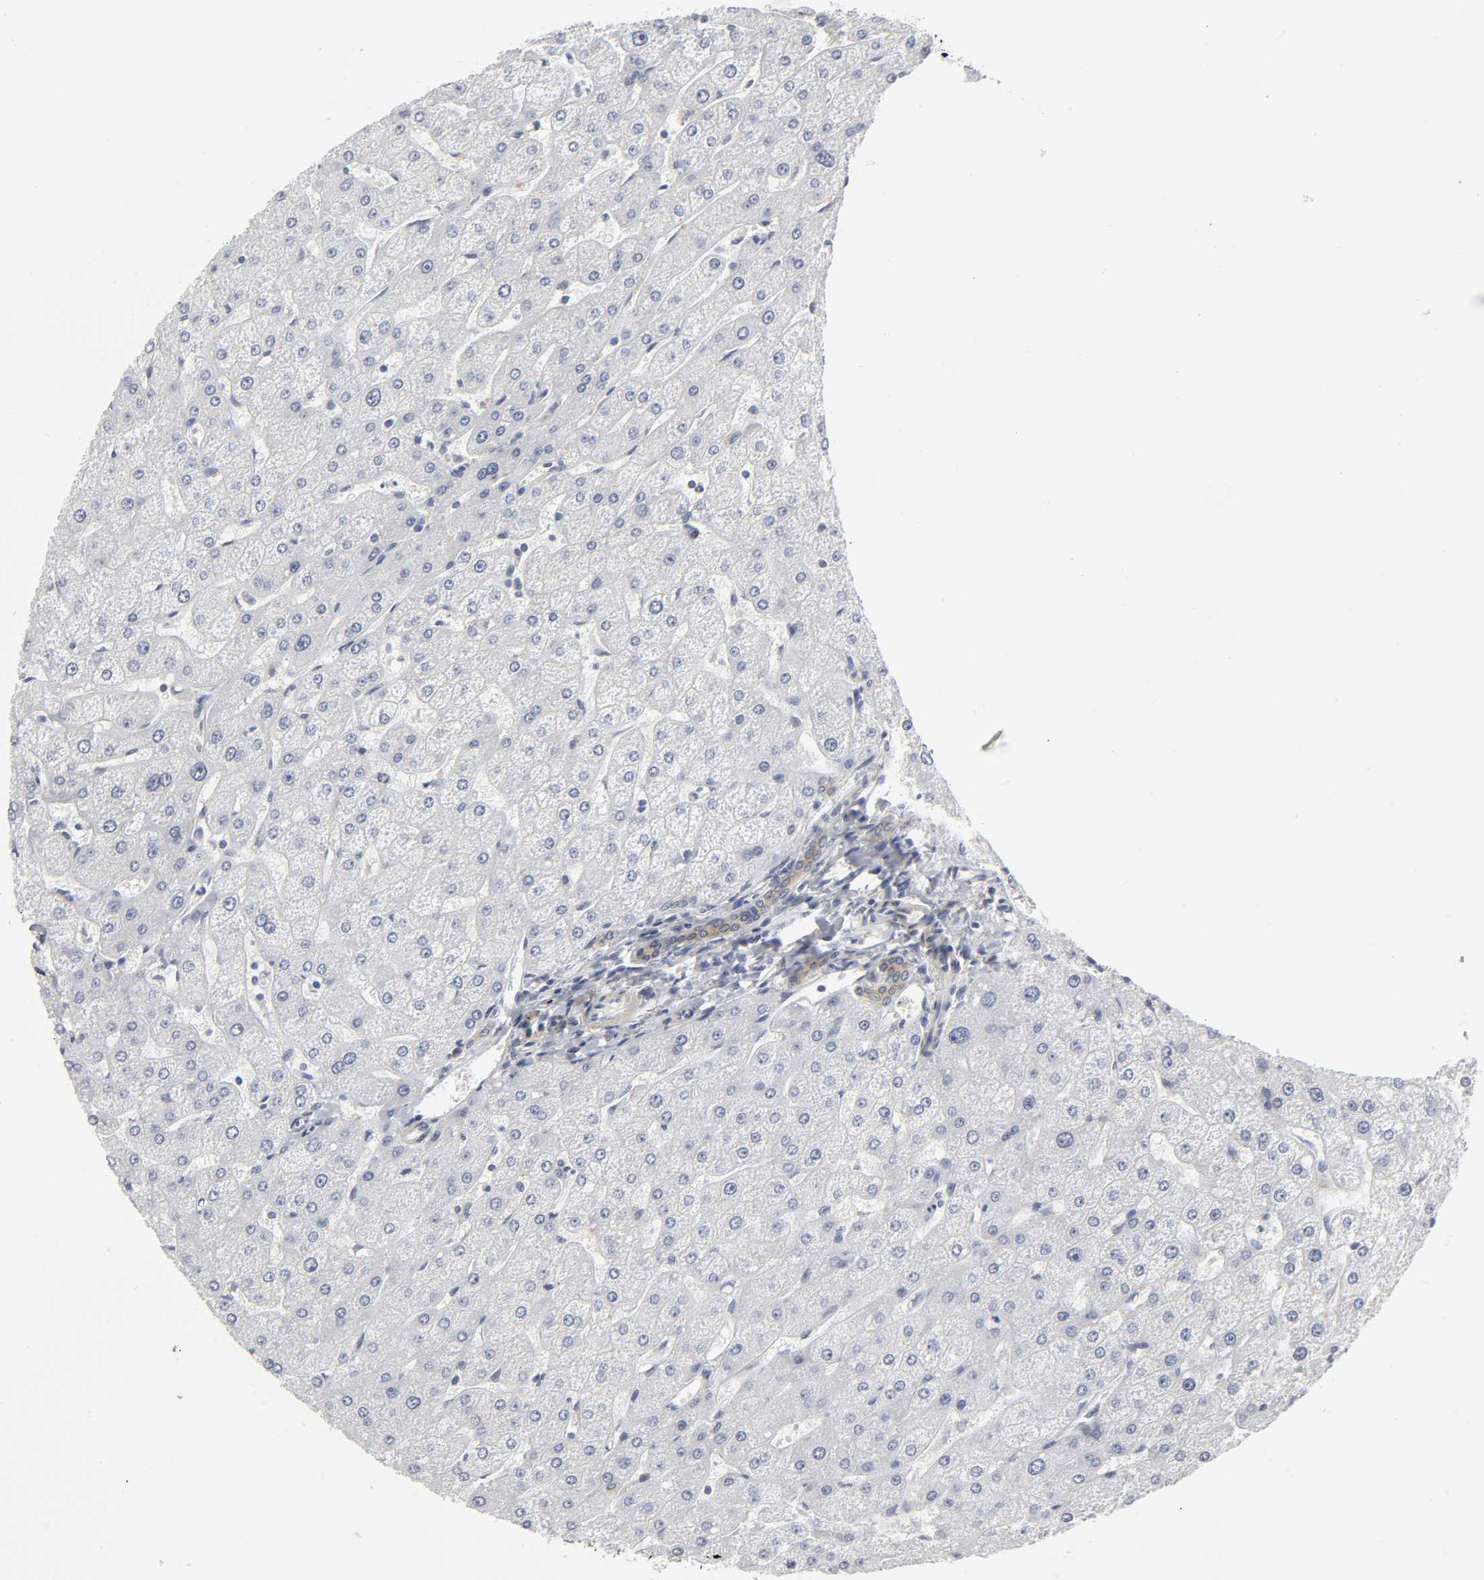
{"staining": {"intensity": "weak", "quantity": ">75%", "location": "cytoplasmic/membranous"}, "tissue": "liver", "cell_type": "Cholangiocytes", "image_type": "normal", "snomed": [{"axis": "morphology", "description": "Normal tissue, NOS"}, {"axis": "topography", "description": "Liver"}], "caption": "The immunohistochemical stain shows weak cytoplasmic/membranous staining in cholangiocytes of benign liver. (Stains: DAB in brown, nuclei in blue, Microscopy: brightfield microscopy at high magnification).", "gene": "PDLIM3", "patient": {"sex": "male", "age": 67}}